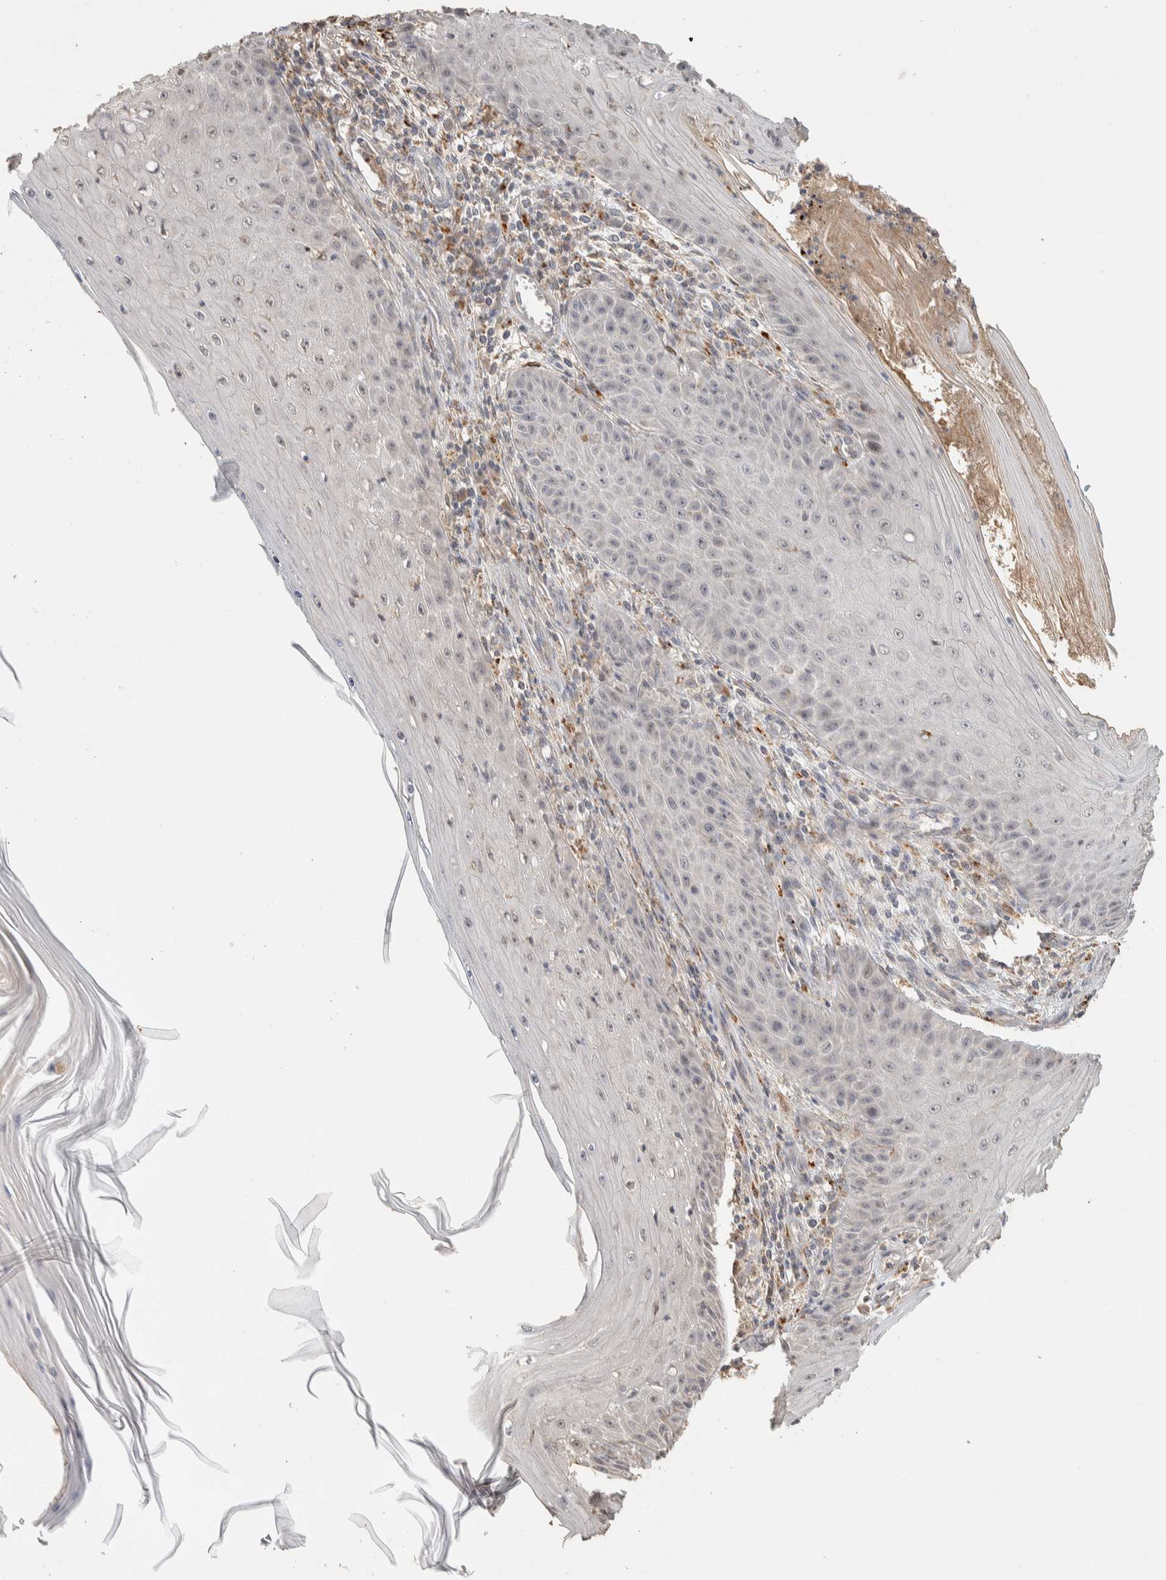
{"staining": {"intensity": "negative", "quantity": "none", "location": "none"}, "tissue": "skin cancer", "cell_type": "Tumor cells", "image_type": "cancer", "snomed": [{"axis": "morphology", "description": "Squamous cell carcinoma, NOS"}, {"axis": "topography", "description": "Skin"}], "caption": "Histopathology image shows no significant protein staining in tumor cells of skin cancer. (Immunohistochemistry, brightfield microscopy, high magnification).", "gene": "ITPA", "patient": {"sex": "female", "age": 73}}